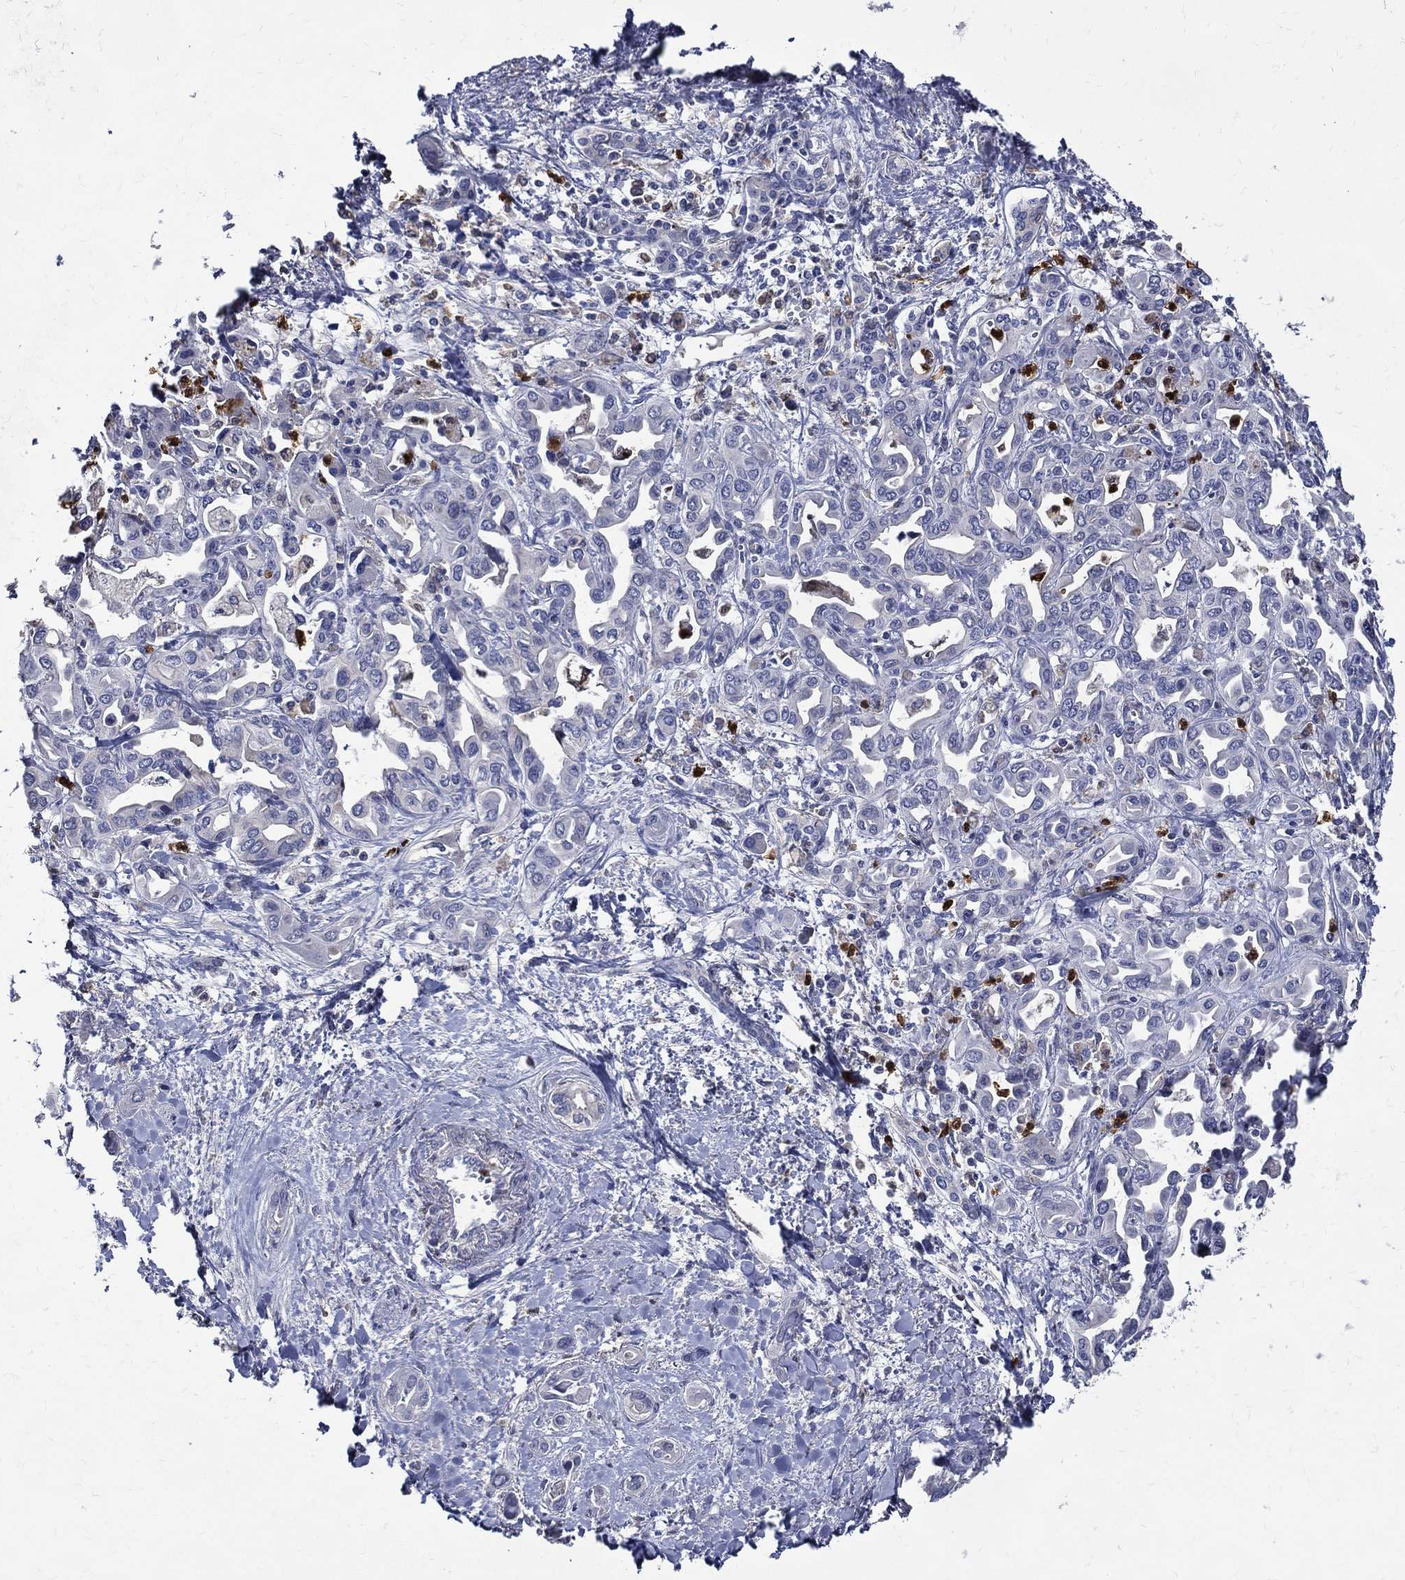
{"staining": {"intensity": "negative", "quantity": "none", "location": "none"}, "tissue": "liver cancer", "cell_type": "Tumor cells", "image_type": "cancer", "snomed": [{"axis": "morphology", "description": "Cholangiocarcinoma"}, {"axis": "topography", "description": "Liver"}], "caption": "This is a micrograph of immunohistochemistry (IHC) staining of cholangiocarcinoma (liver), which shows no staining in tumor cells.", "gene": "GPR171", "patient": {"sex": "female", "age": 64}}